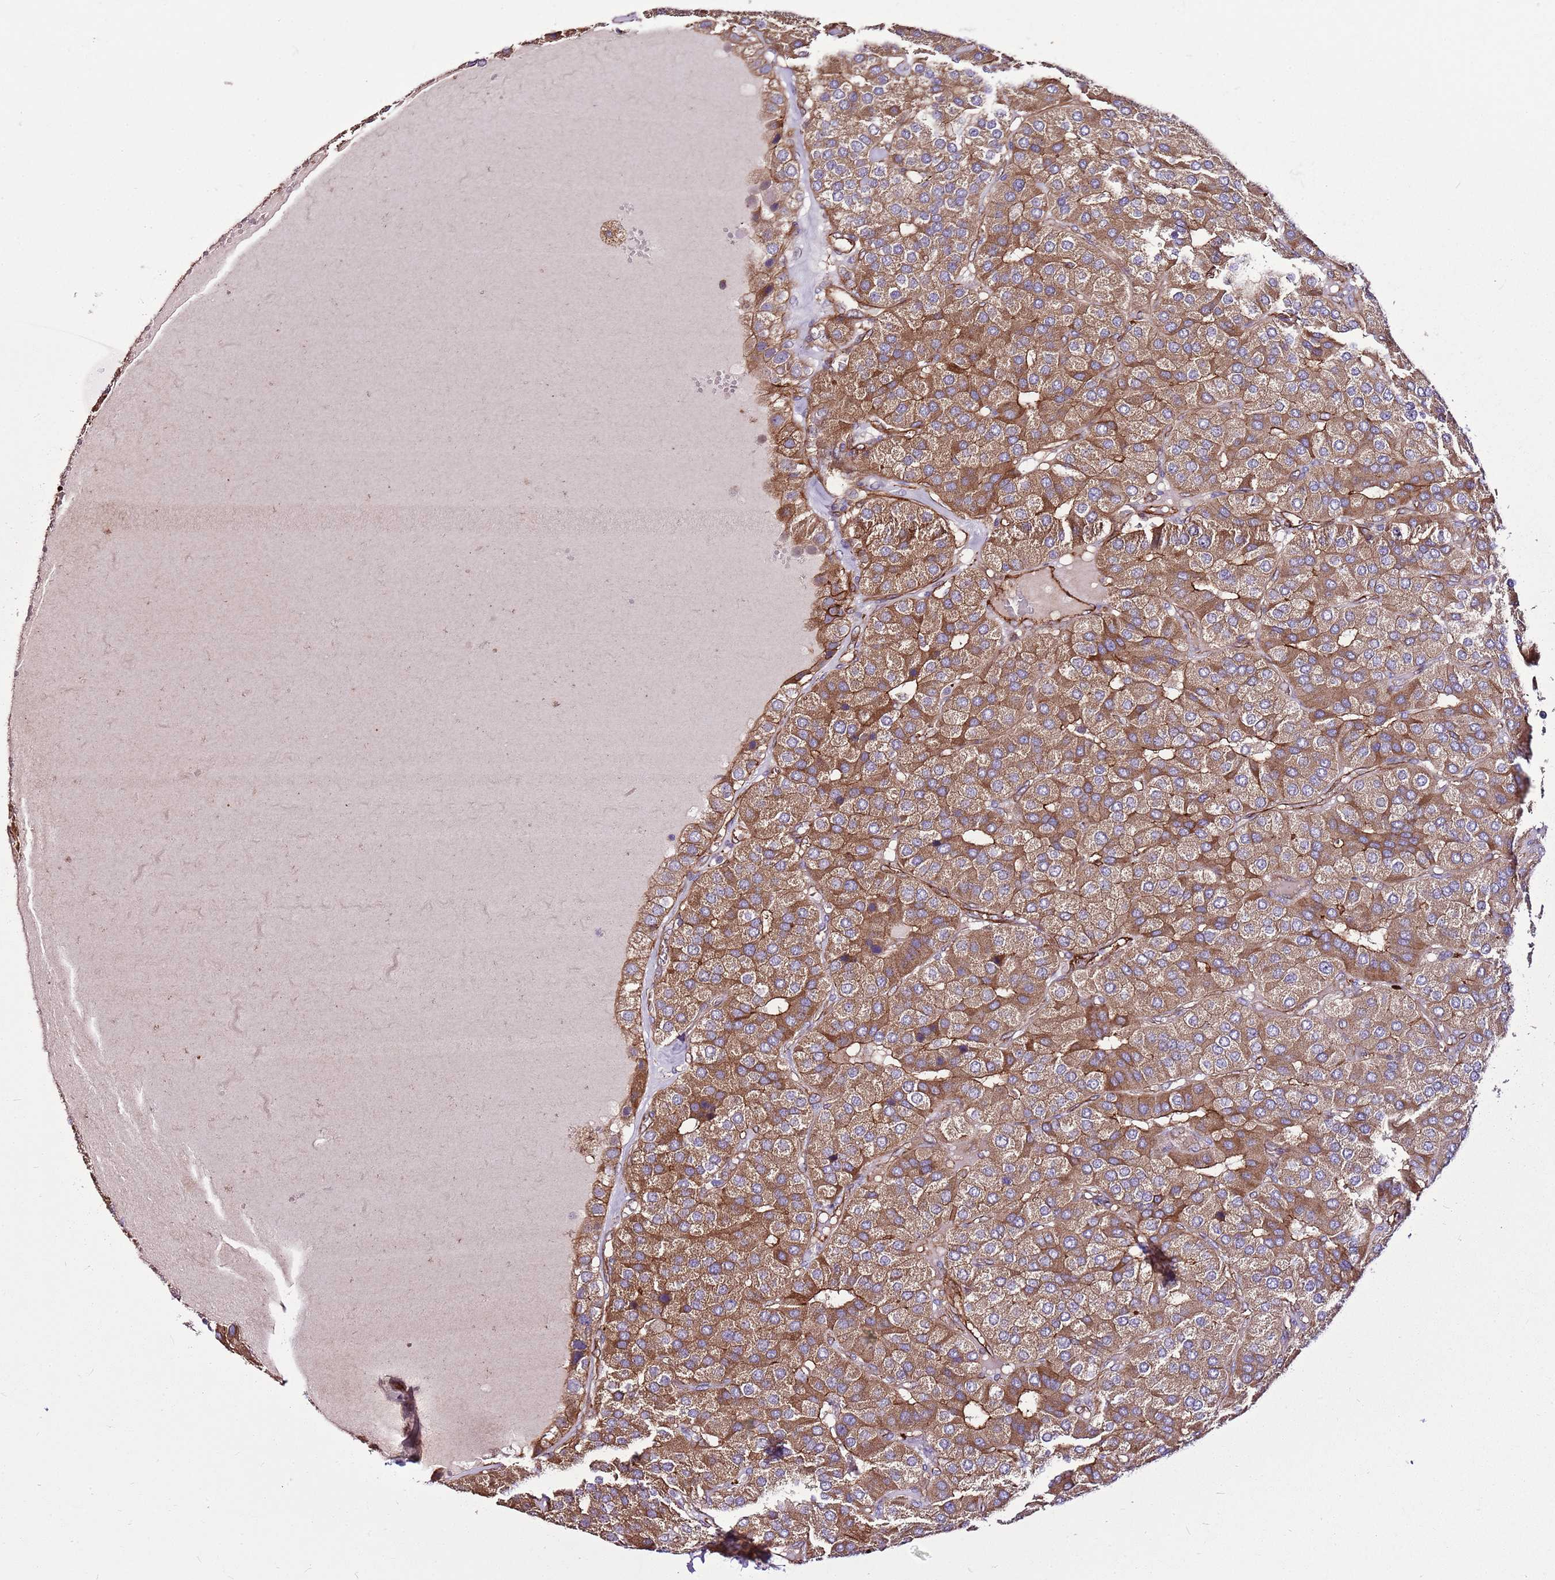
{"staining": {"intensity": "moderate", "quantity": ">75%", "location": "cytoplasmic/membranous"}, "tissue": "parathyroid gland", "cell_type": "Glandular cells", "image_type": "normal", "snomed": [{"axis": "morphology", "description": "Normal tissue, NOS"}, {"axis": "morphology", "description": "Adenoma, NOS"}, {"axis": "topography", "description": "Parathyroid gland"}], "caption": "IHC (DAB) staining of unremarkable human parathyroid gland reveals moderate cytoplasmic/membranous protein expression in approximately >75% of glandular cells.", "gene": "ZNF827", "patient": {"sex": "female", "age": 86}}